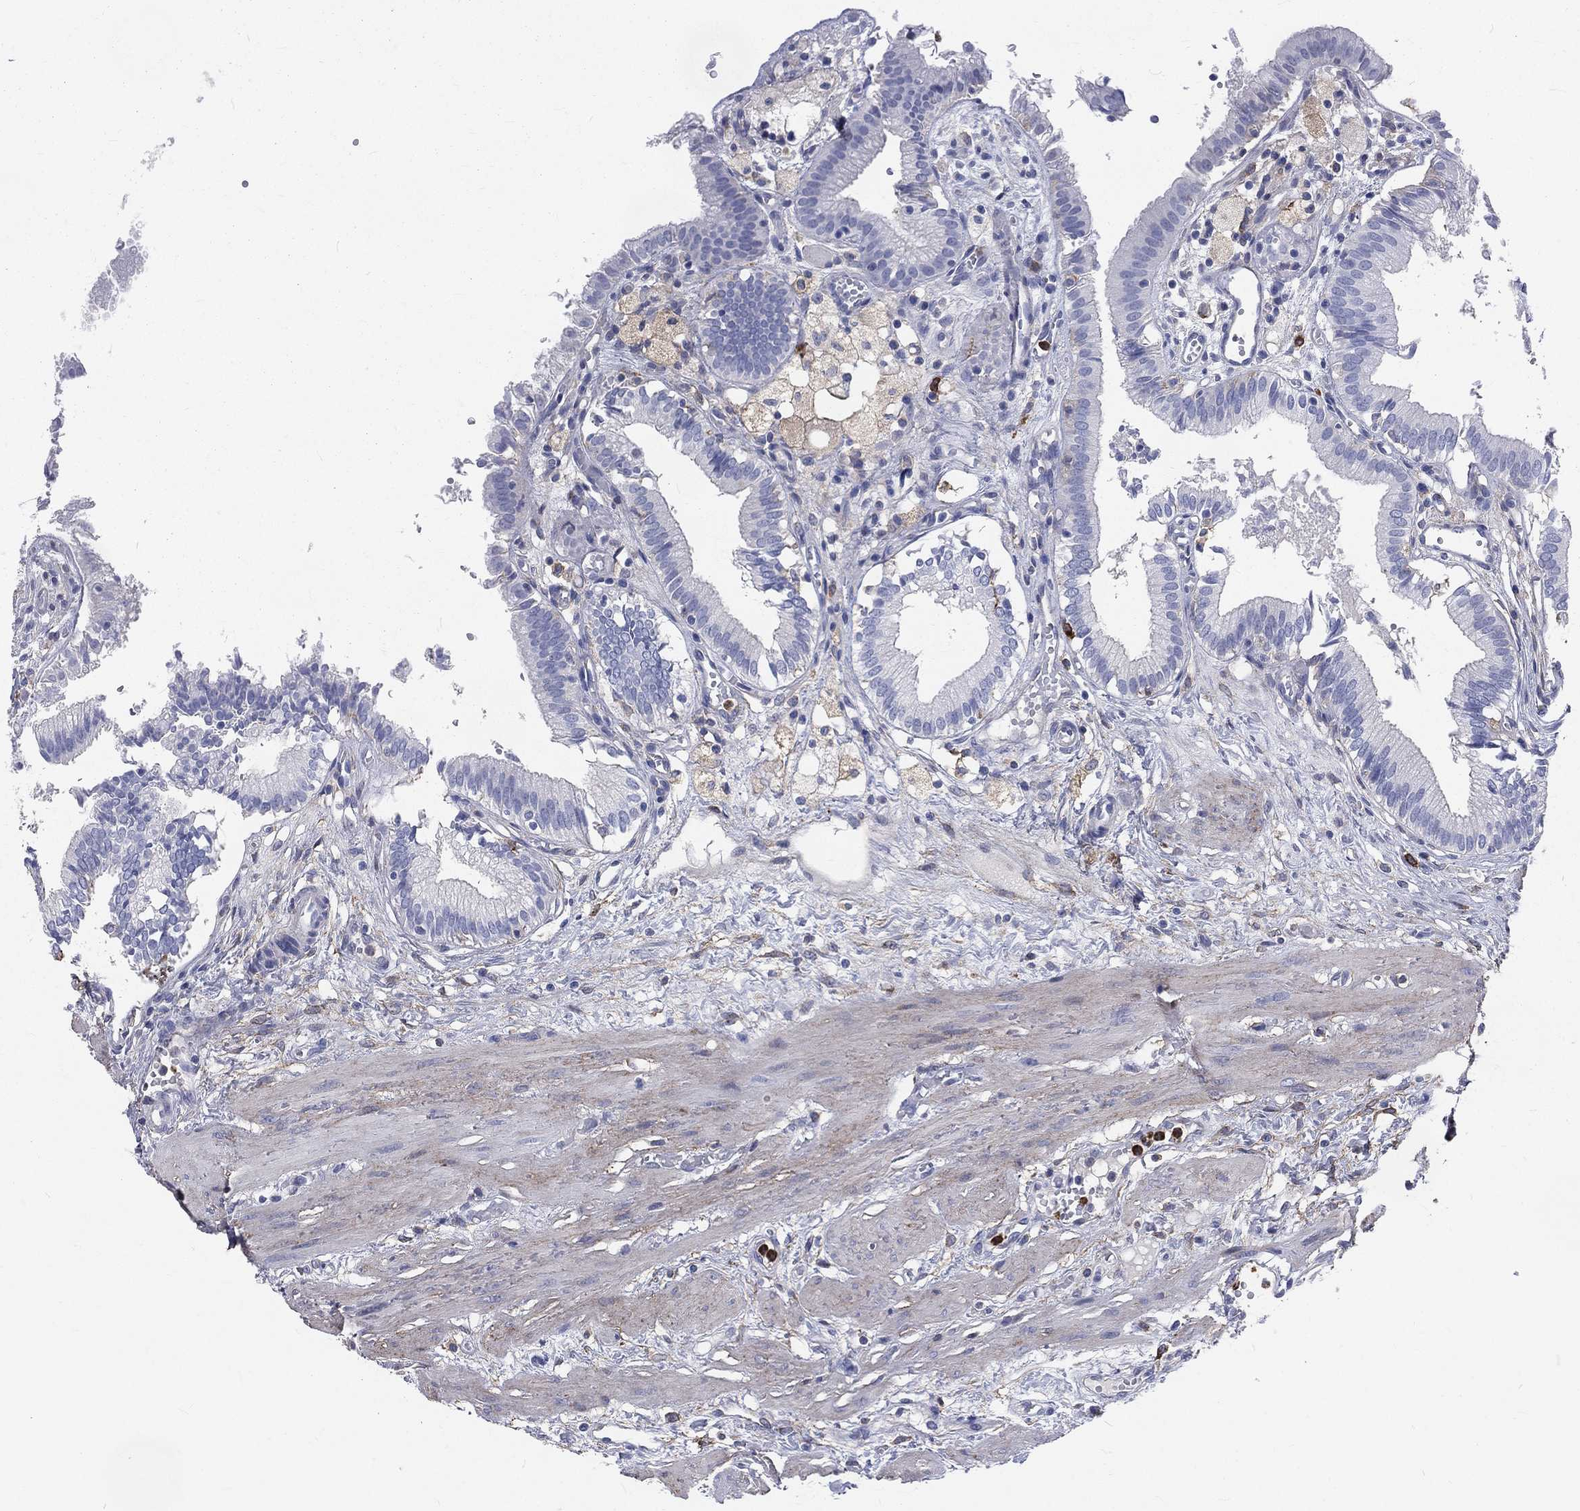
{"staining": {"intensity": "negative", "quantity": "none", "location": "none"}, "tissue": "gallbladder", "cell_type": "Glandular cells", "image_type": "normal", "snomed": [{"axis": "morphology", "description": "Normal tissue, NOS"}, {"axis": "topography", "description": "Gallbladder"}], "caption": "Immunohistochemistry (IHC) image of normal human gallbladder stained for a protein (brown), which exhibits no expression in glandular cells.", "gene": "BASP1", "patient": {"sex": "female", "age": 24}}